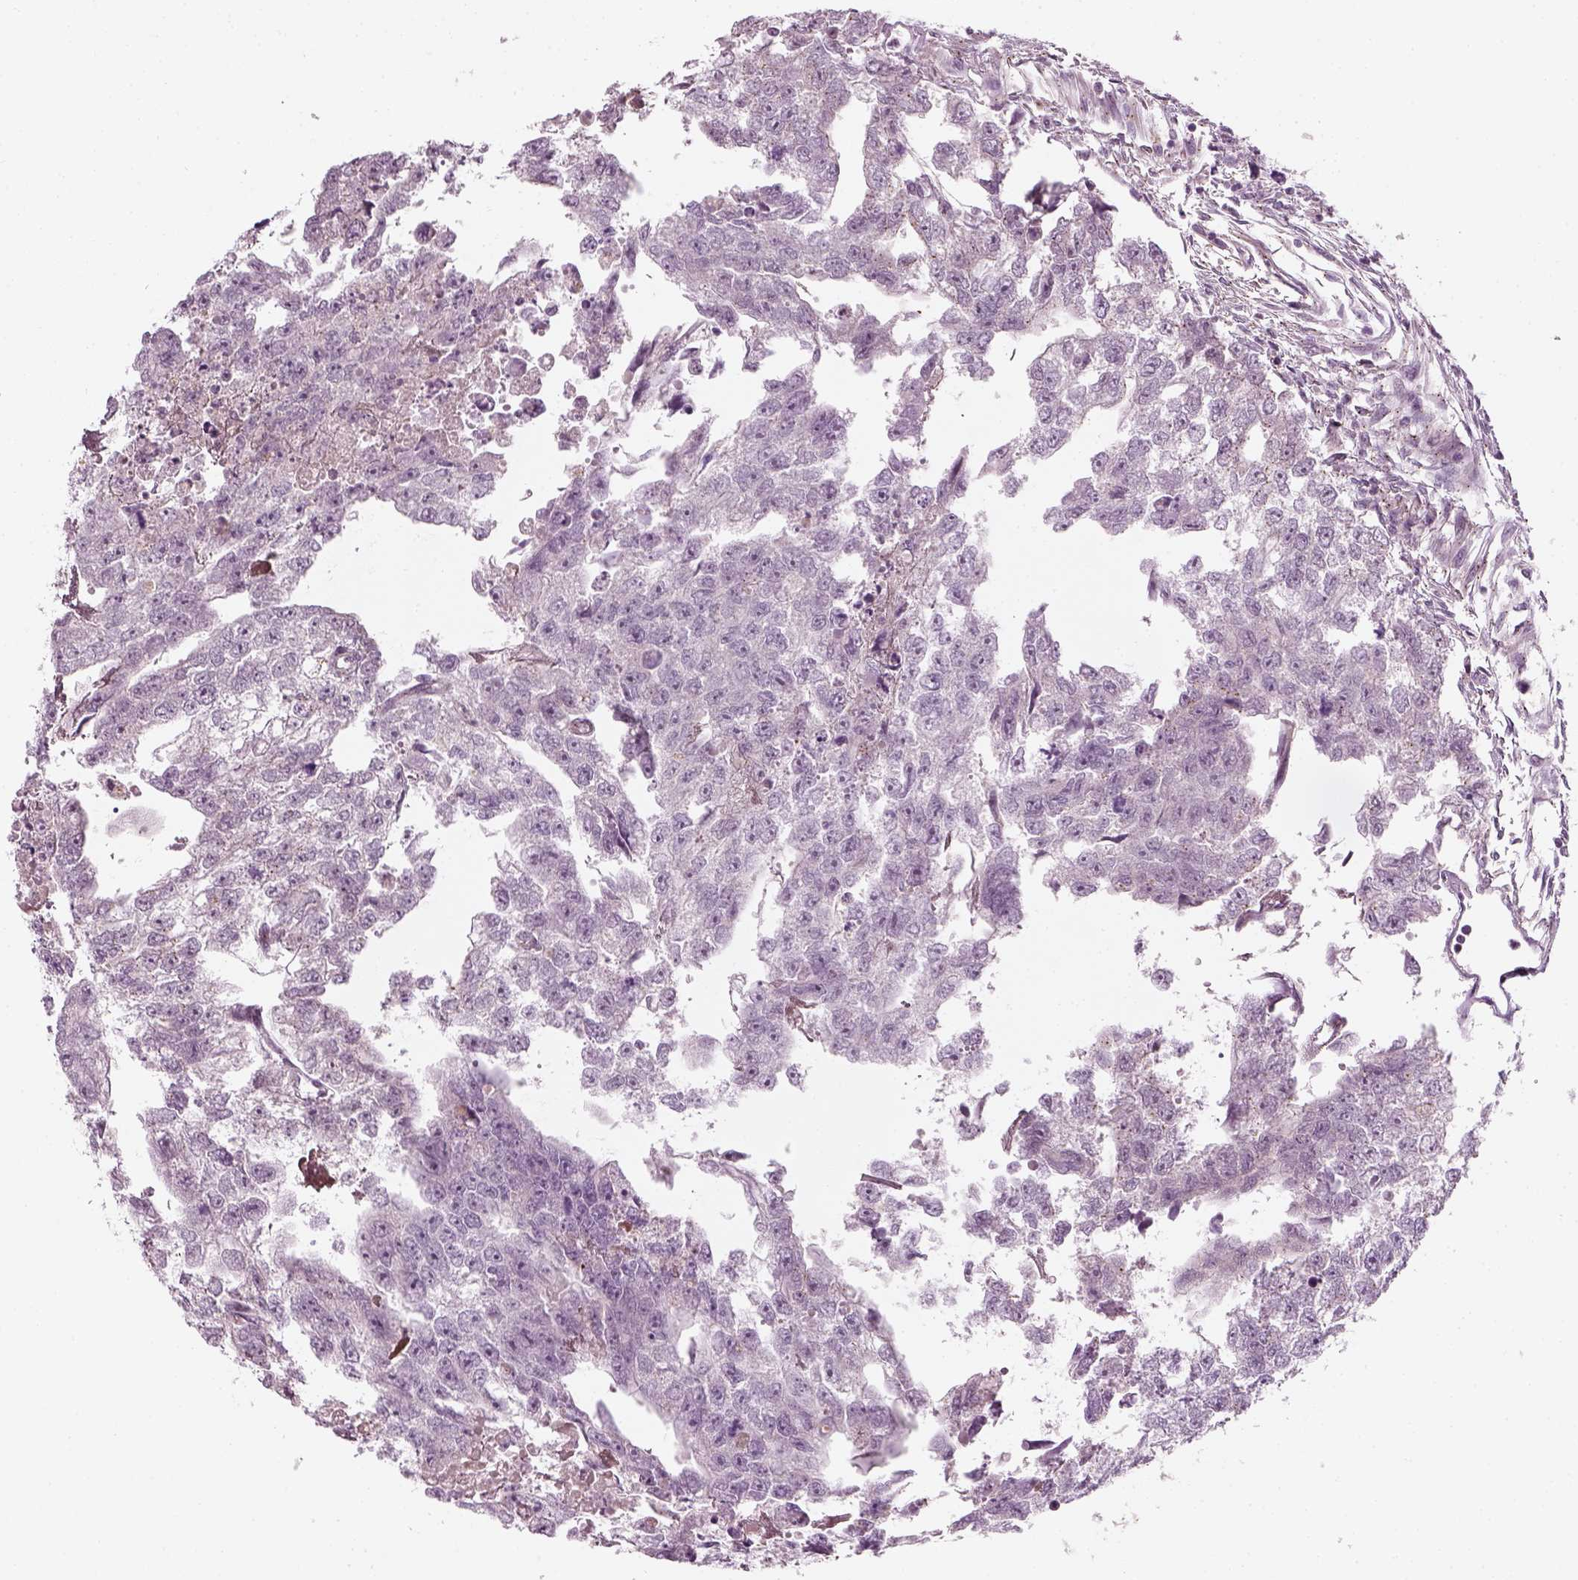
{"staining": {"intensity": "negative", "quantity": "none", "location": "none"}, "tissue": "testis cancer", "cell_type": "Tumor cells", "image_type": "cancer", "snomed": [{"axis": "morphology", "description": "Carcinoma, Embryonal, NOS"}, {"axis": "morphology", "description": "Teratoma, malignant, NOS"}, {"axis": "topography", "description": "Testis"}], "caption": "Immunohistochemical staining of testis embryonal carcinoma reveals no significant positivity in tumor cells. Brightfield microscopy of immunohistochemistry stained with DAB (3,3'-diaminobenzidine) (brown) and hematoxylin (blue), captured at high magnification.", "gene": "MLIP", "patient": {"sex": "male", "age": 44}}